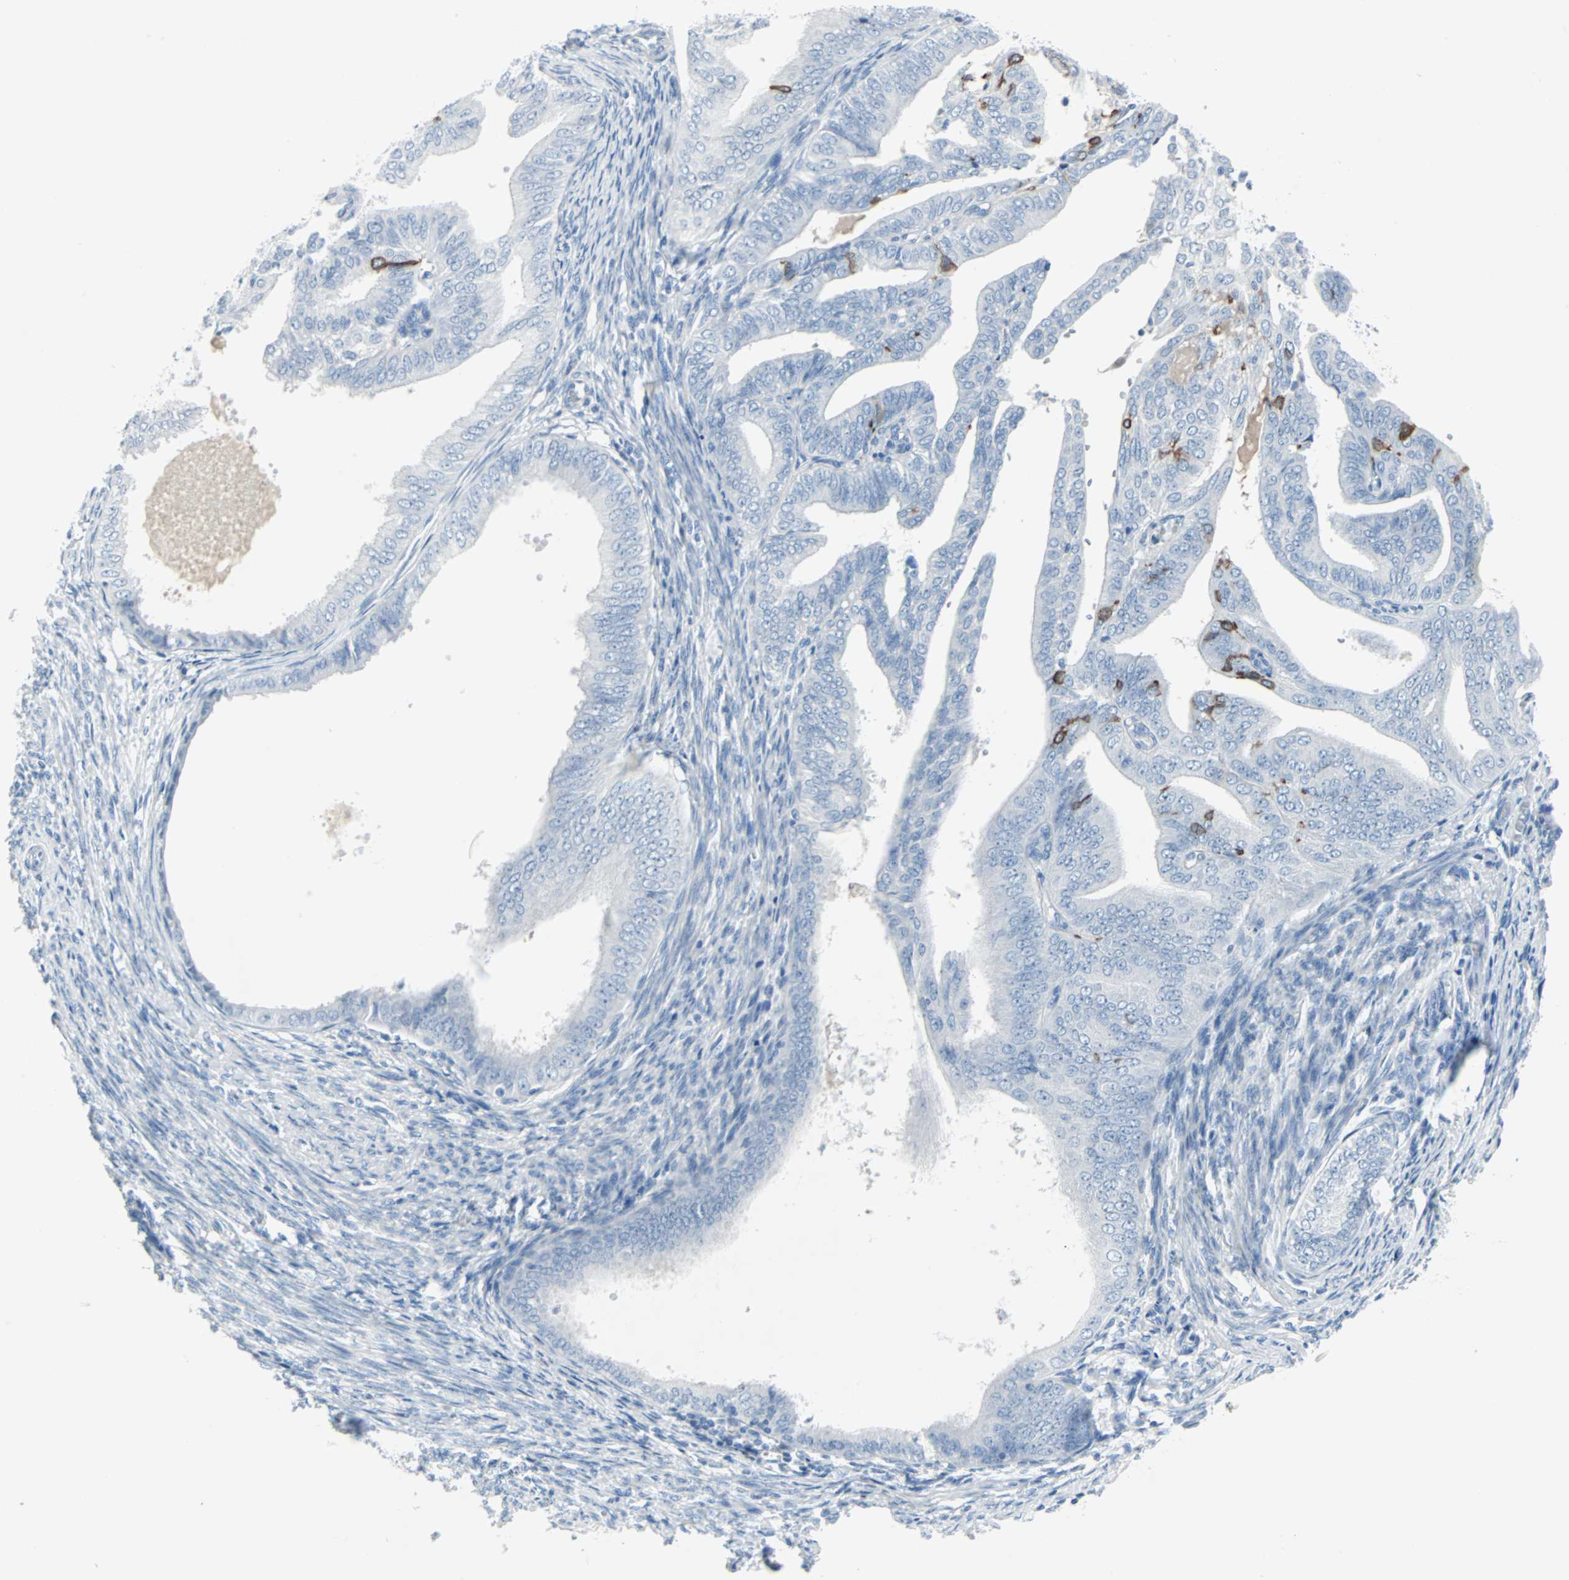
{"staining": {"intensity": "strong", "quantity": "<25%", "location": "cytoplasmic/membranous"}, "tissue": "endometrial cancer", "cell_type": "Tumor cells", "image_type": "cancer", "snomed": [{"axis": "morphology", "description": "Adenocarcinoma, NOS"}, {"axis": "topography", "description": "Endometrium"}], "caption": "This photomicrograph shows immunohistochemistry staining of endometrial cancer, with medium strong cytoplasmic/membranous positivity in about <25% of tumor cells.", "gene": "STX1A", "patient": {"sex": "female", "age": 58}}